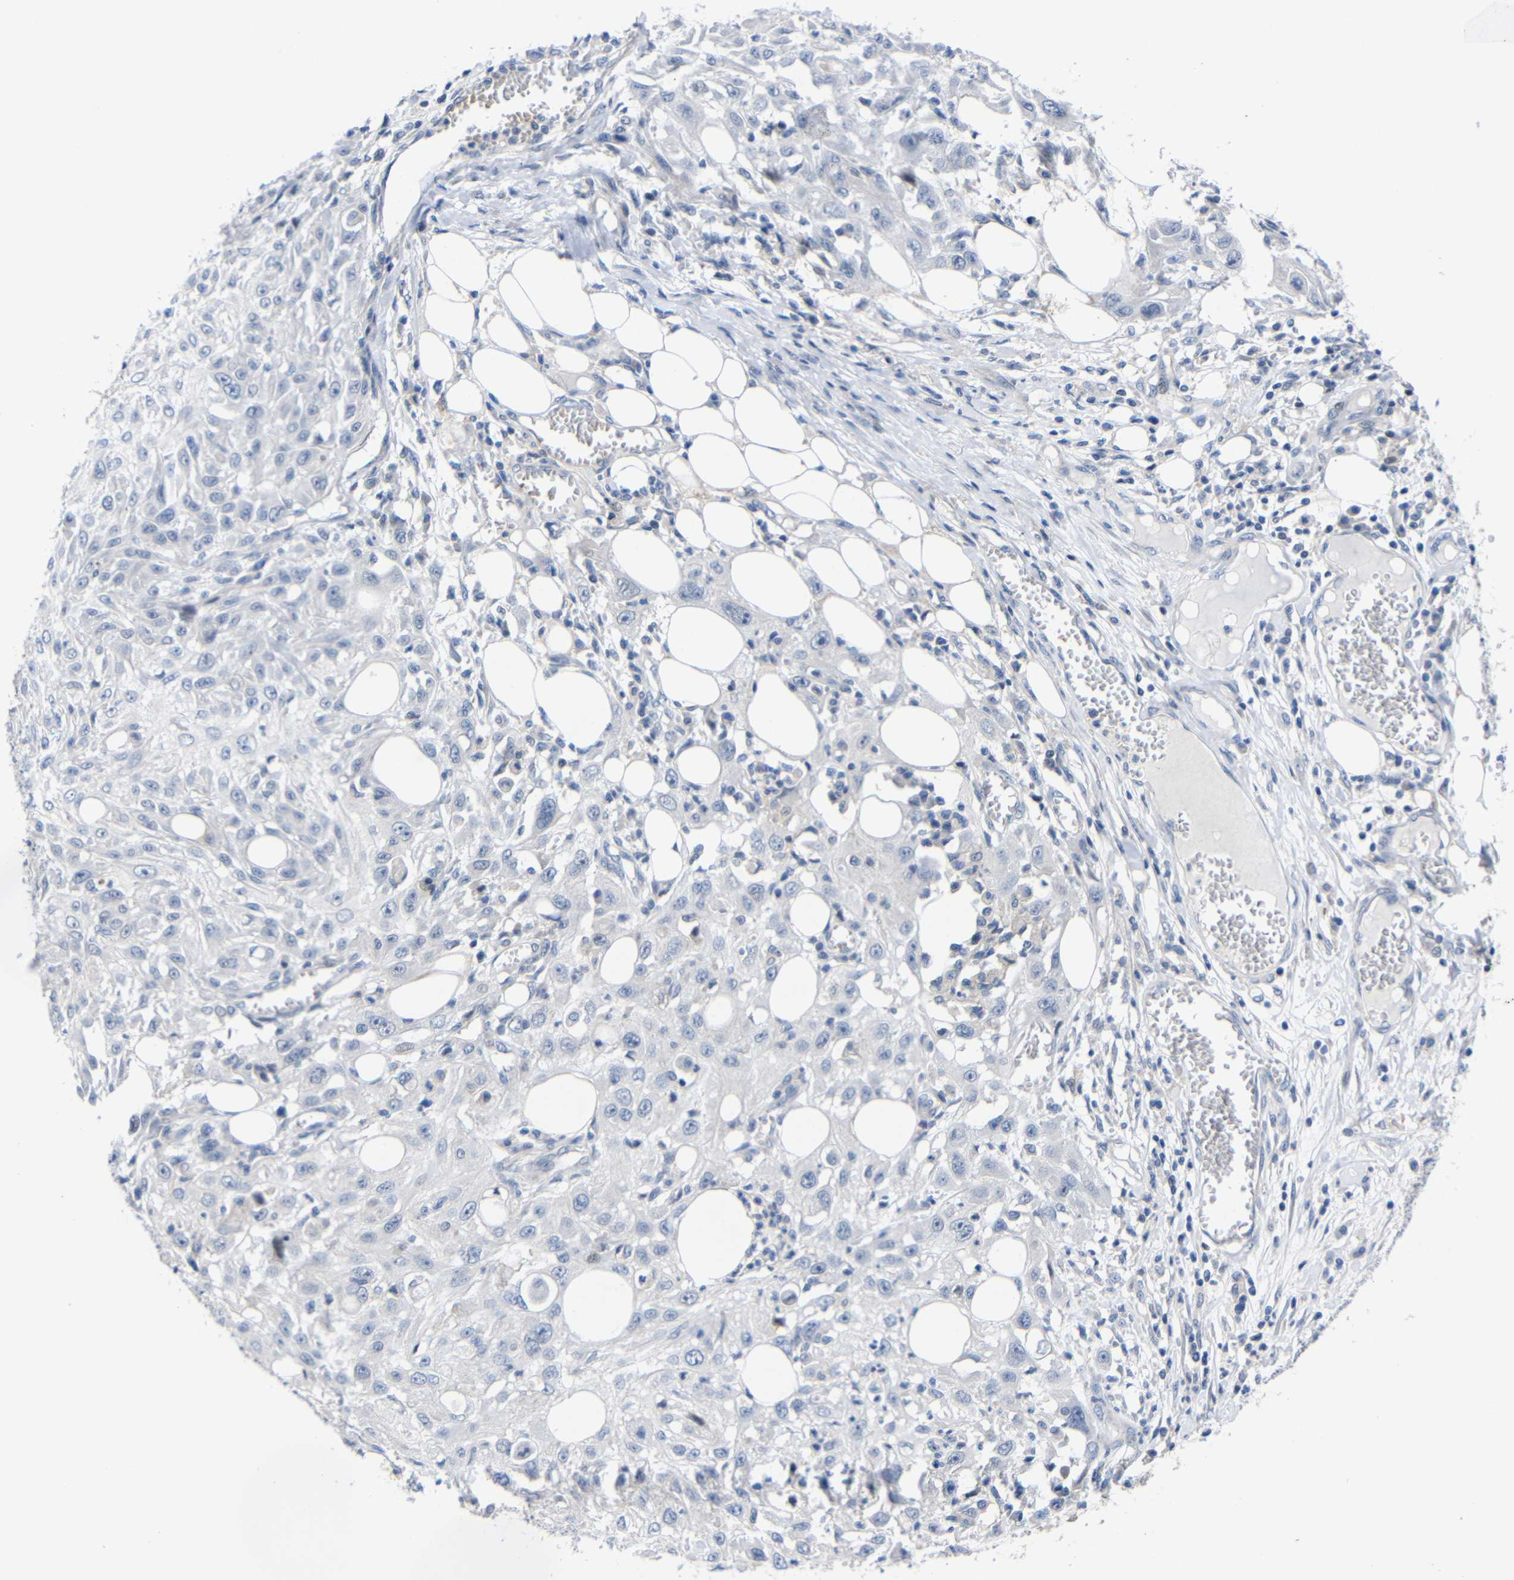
{"staining": {"intensity": "negative", "quantity": "none", "location": "none"}, "tissue": "skin cancer", "cell_type": "Tumor cells", "image_type": "cancer", "snomed": [{"axis": "morphology", "description": "Squamous cell carcinoma, NOS"}, {"axis": "topography", "description": "Skin"}], "caption": "Human skin squamous cell carcinoma stained for a protein using IHC reveals no staining in tumor cells.", "gene": "CMTM1", "patient": {"sex": "male", "age": 75}}